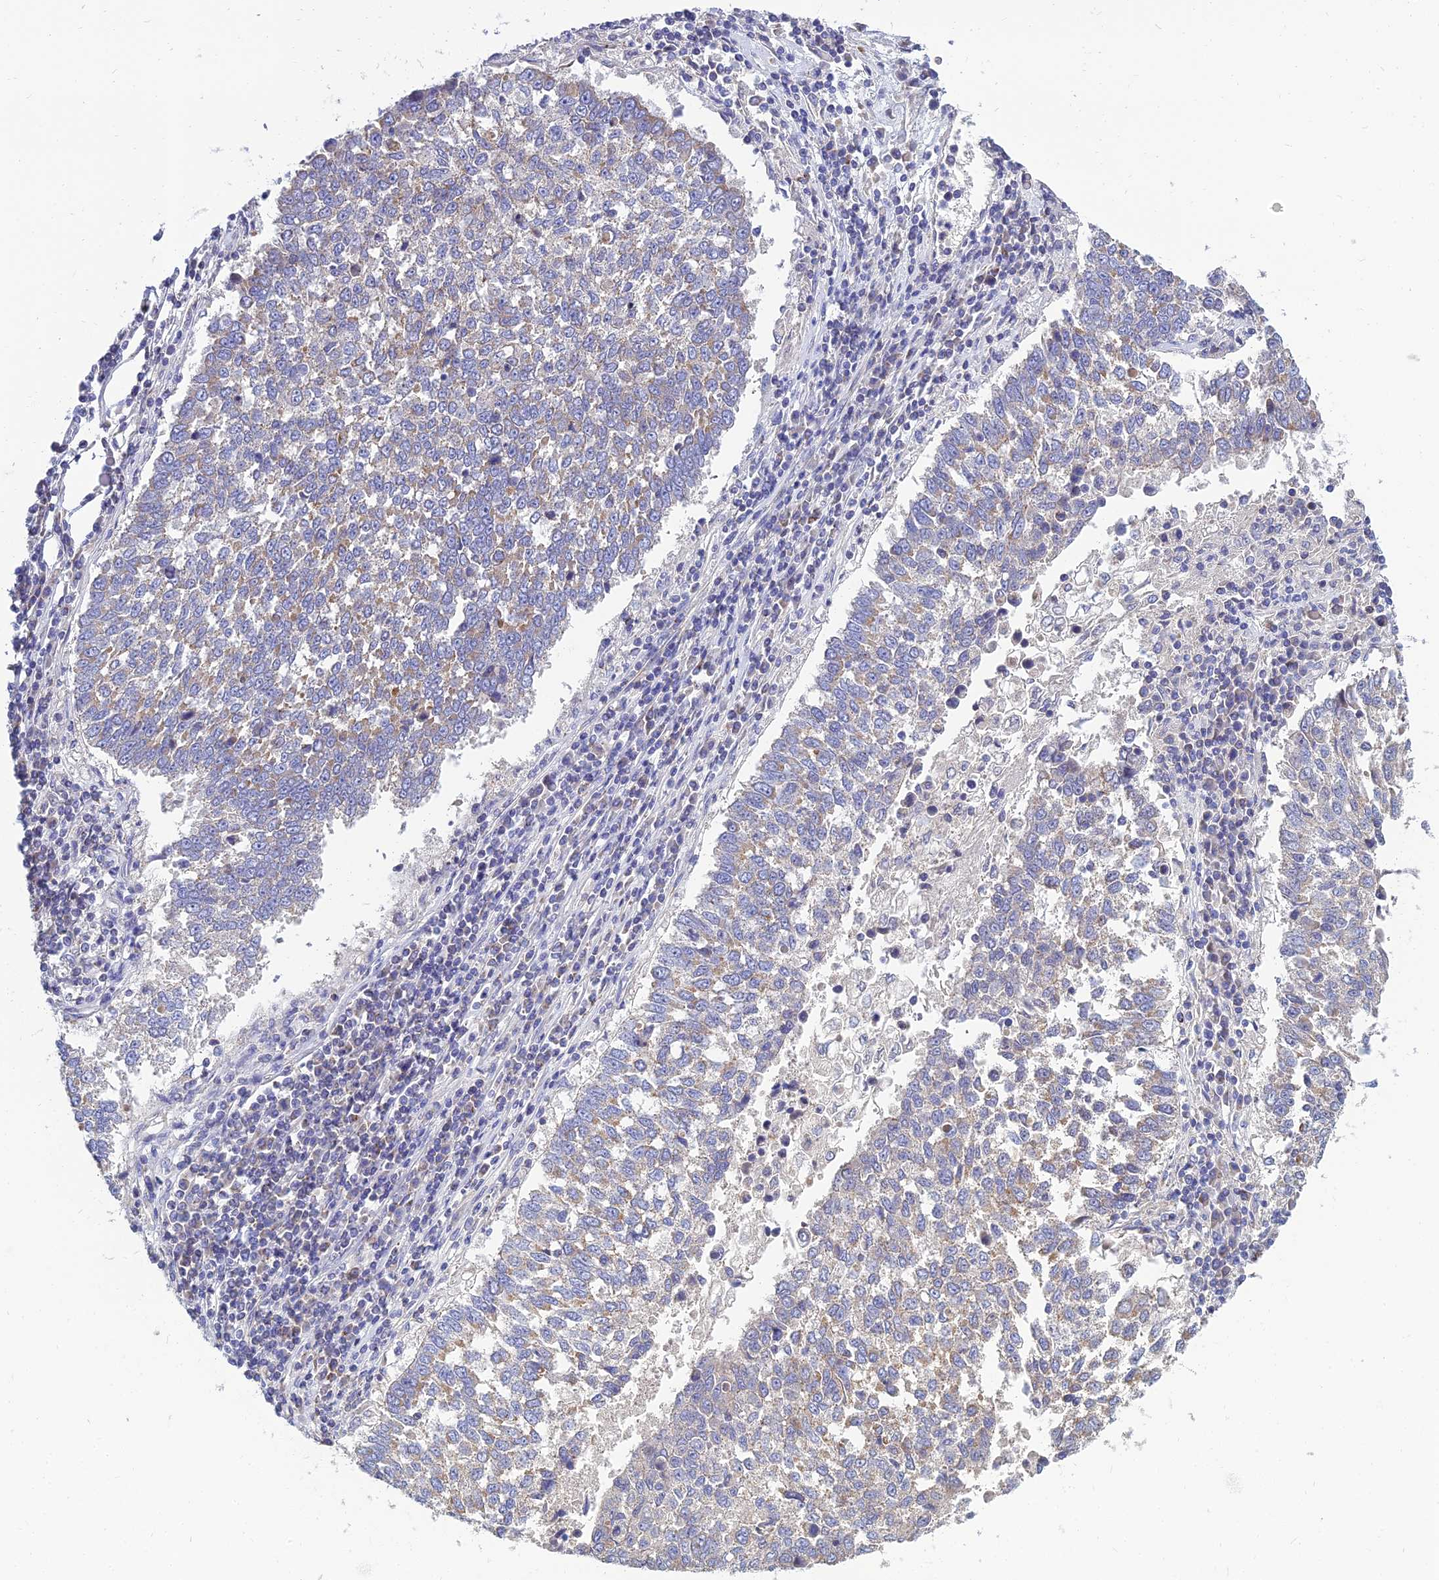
{"staining": {"intensity": "weak", "quantity": "25%-75%", "location": "cytoplasmic/membranous"}, "tissue": "lung cancer", "cell_type": "Tumor cells", "image_type": "cancer", "snomed": [{"axis": "morphology", "description": "Squamous cell carcinoma, NOS"}, {"axis": "topography", "description": "Lung"}], "caption": "Protein staining of squamous cell carcinoma (lung) tissue shows weak cytoplasmic/membranous expression in approximately 25%-75% of tumor cells. (DAB = brown stain, brightfield microscopy at high magnification).", "gene": "NPY", "patient": {"sex": "male", "age": 73}}